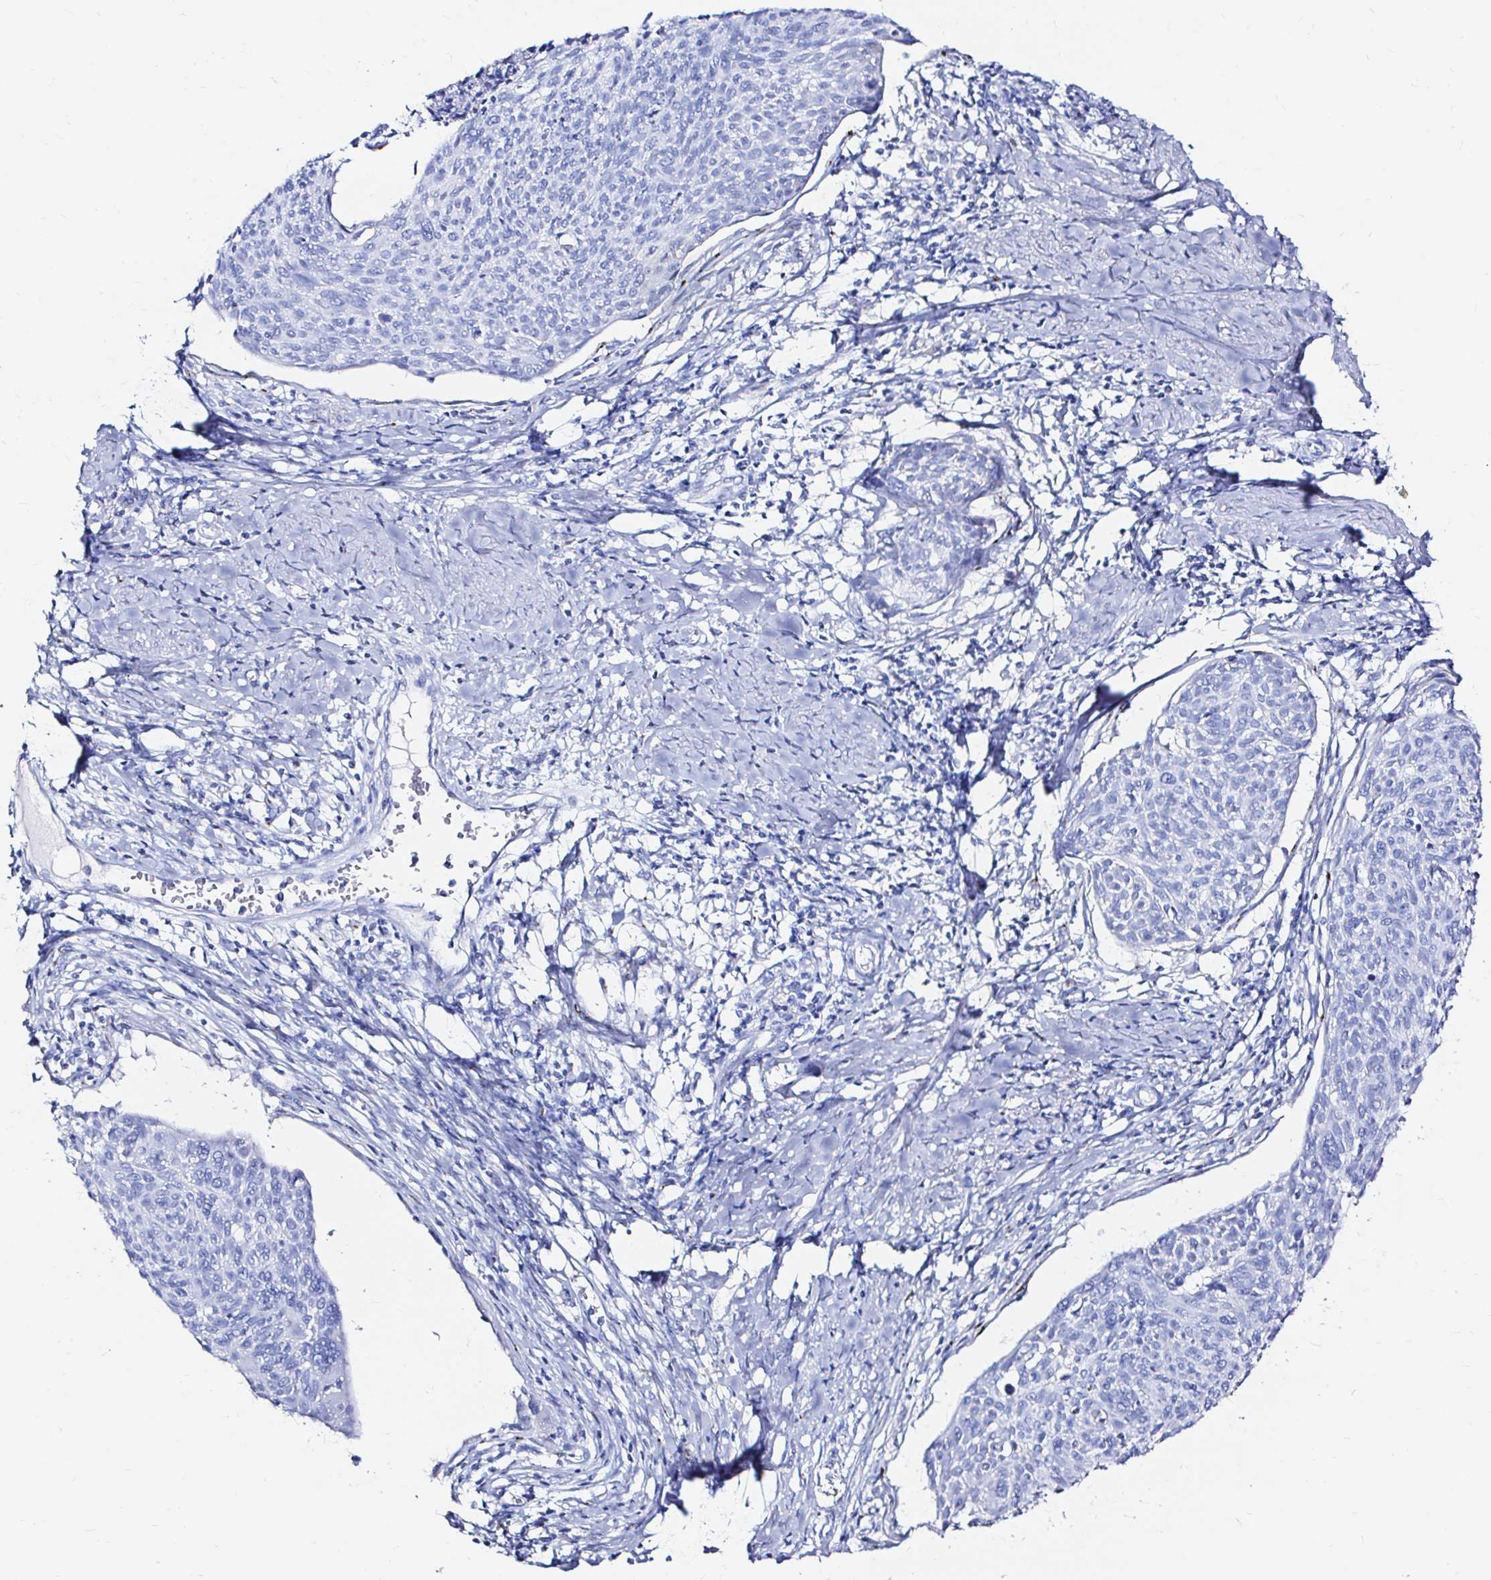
{"staining": {"intensity": "negative", "quantity": "none", "location": "none"}, "tissue": "cervical cancer", "cell_type": "Tumor cells", "image_type": "cancer", "snomed": [{"axis": "morphology", "description": "Squamous cell carcinoma, NOS"}, {"axis": "topography", "description": "Cervix"}], "caption": "High magnification brightfield microscopy of cervical cancer (squamous cell carcinoma) stained with DAB (3,3'-diaminobenzidine) (brown) and counterstained with hematoxylin (blue): tumor cells show no significant staining.", "gene": "ZNF432", "patient": {"sex": "female", "age": 49}}